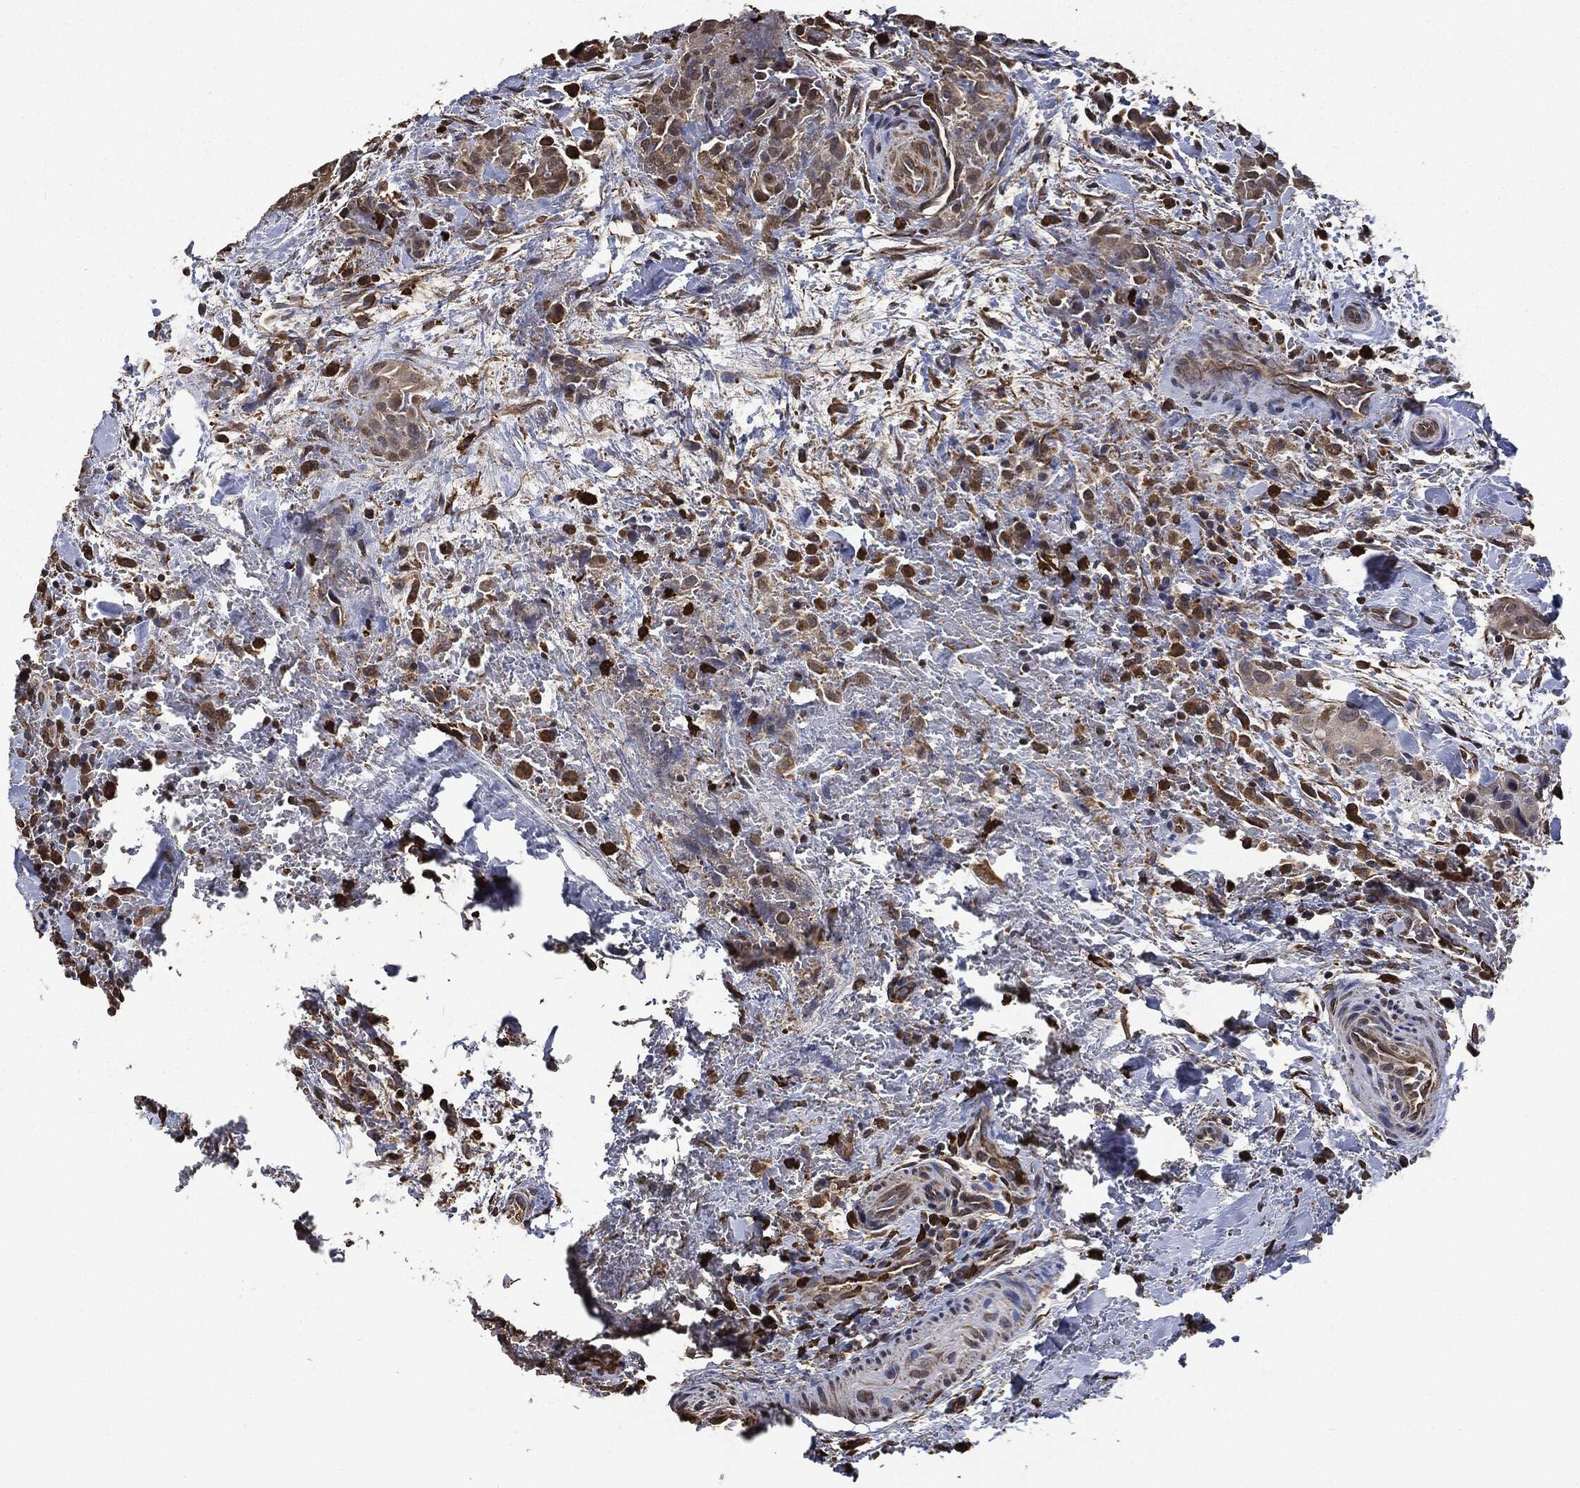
{"staining": {"intensity": "weak", "quantity": "<25%", "location": "cytoplasmic/membranous"}, "tissue": "thyroid cancer", "cell_type": "Tumor cells", "image_type": "cancer", "snomed": [{"axis": "morphology", "description": "Papillary adenocarcinoma, NOS"}, {"axis": "topography", "description": "Thyroid gland"}], "caption": "High power microscopy image of an immunohistochemistry photomicrograph of thyroid cancer, revealing no significant positivity in tumor cells. (IHC, brightfield microscopy, high magnification).", "gene": "S100A9", "patient": {"sex": "male", "age": 61}}